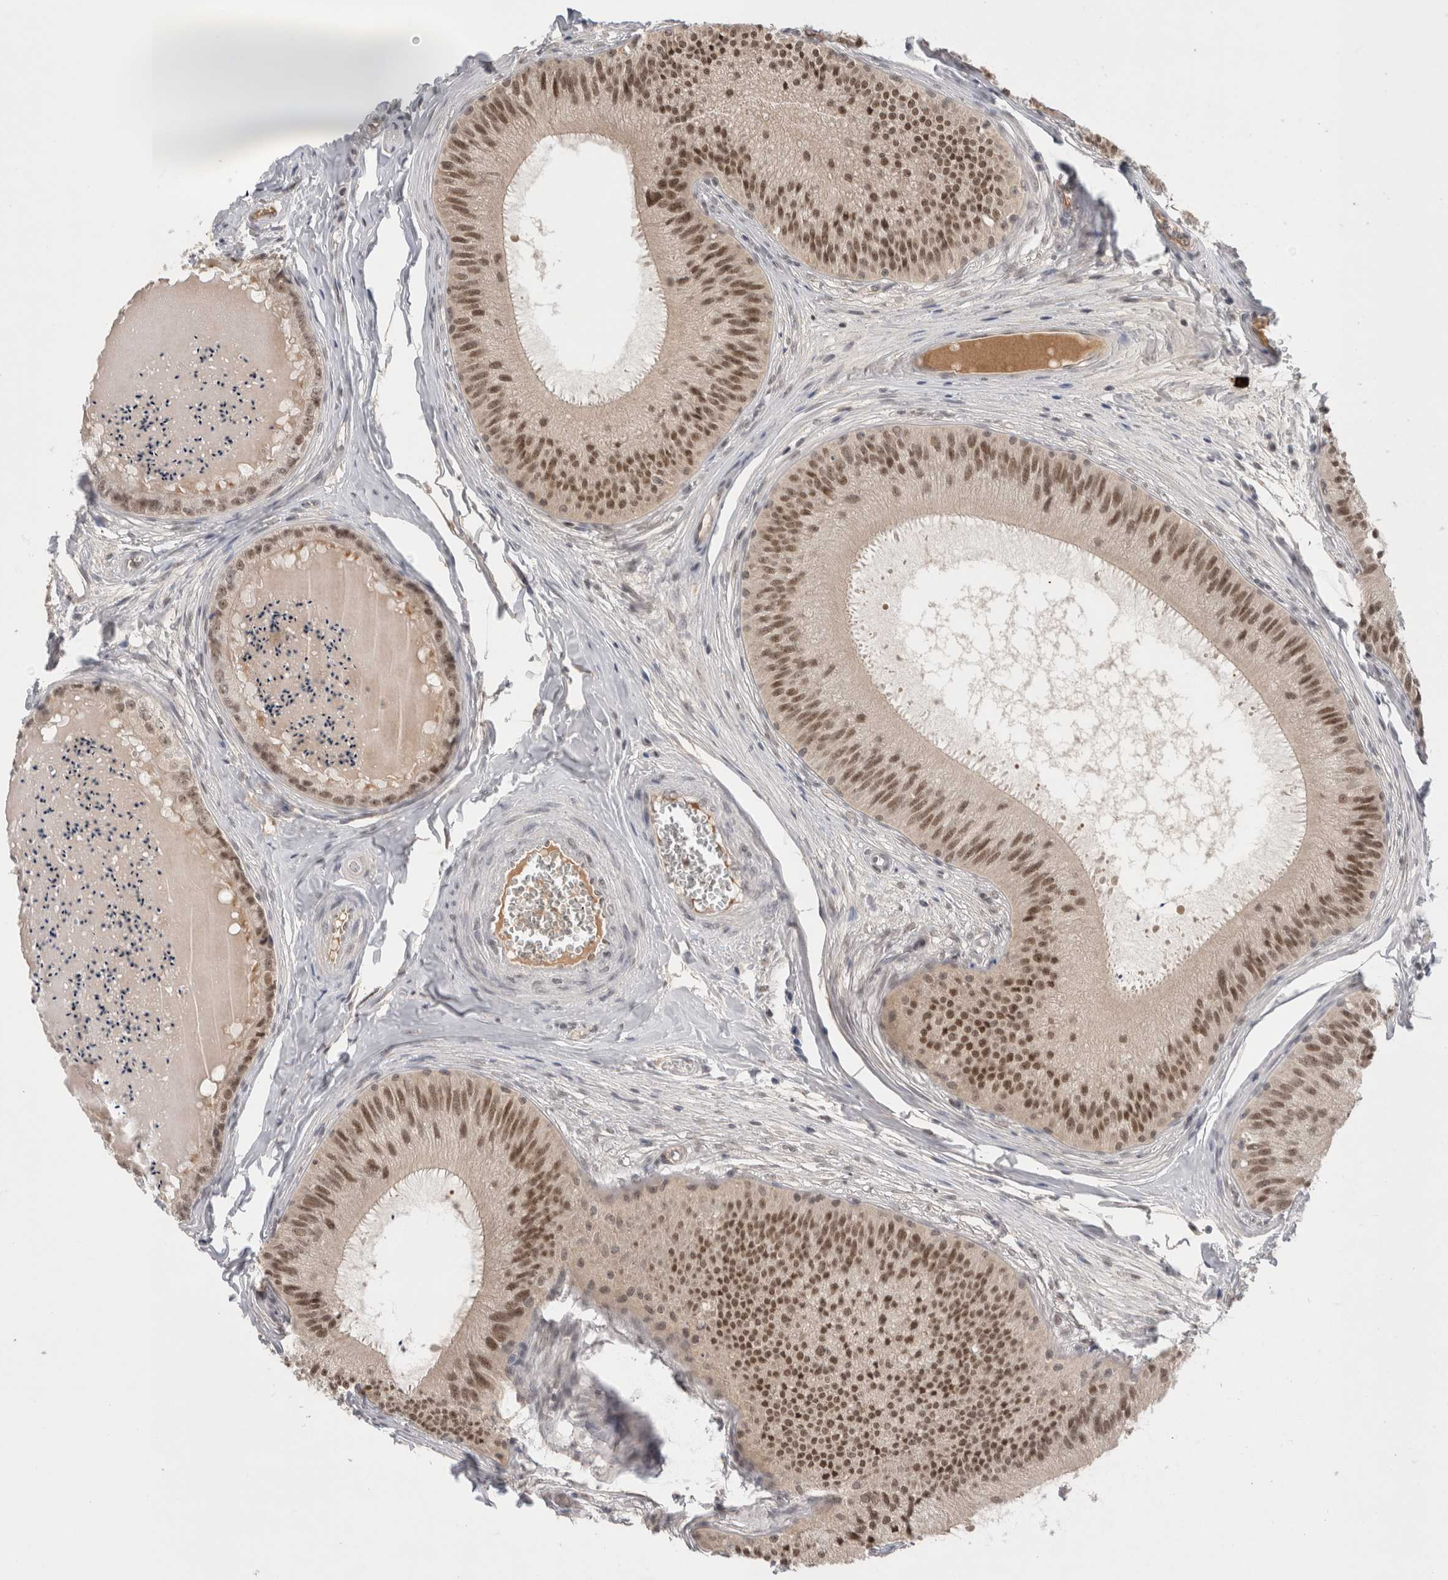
{"staining": {"intensity": "moderate", "quantity": ">75%", "location": "nuclear"}, "tissue": "epididymis", "cell_type": "Glandular cells", "image_type": "normal", "snomed": [{"axis": "morphology", "description": "Normal tissue, NOS"}, {"axis": "topography", "description": "Epididymis"}], "caption": "Glandular cells show medium levels of moderate nuclear expression in approximately >75% of cells in normal human epididymis. (brown staining indicates protein expression, while blue staining denotes nuclei).", "gene": "ZNF24", "patient": {"sex": "male", "age": 31}}